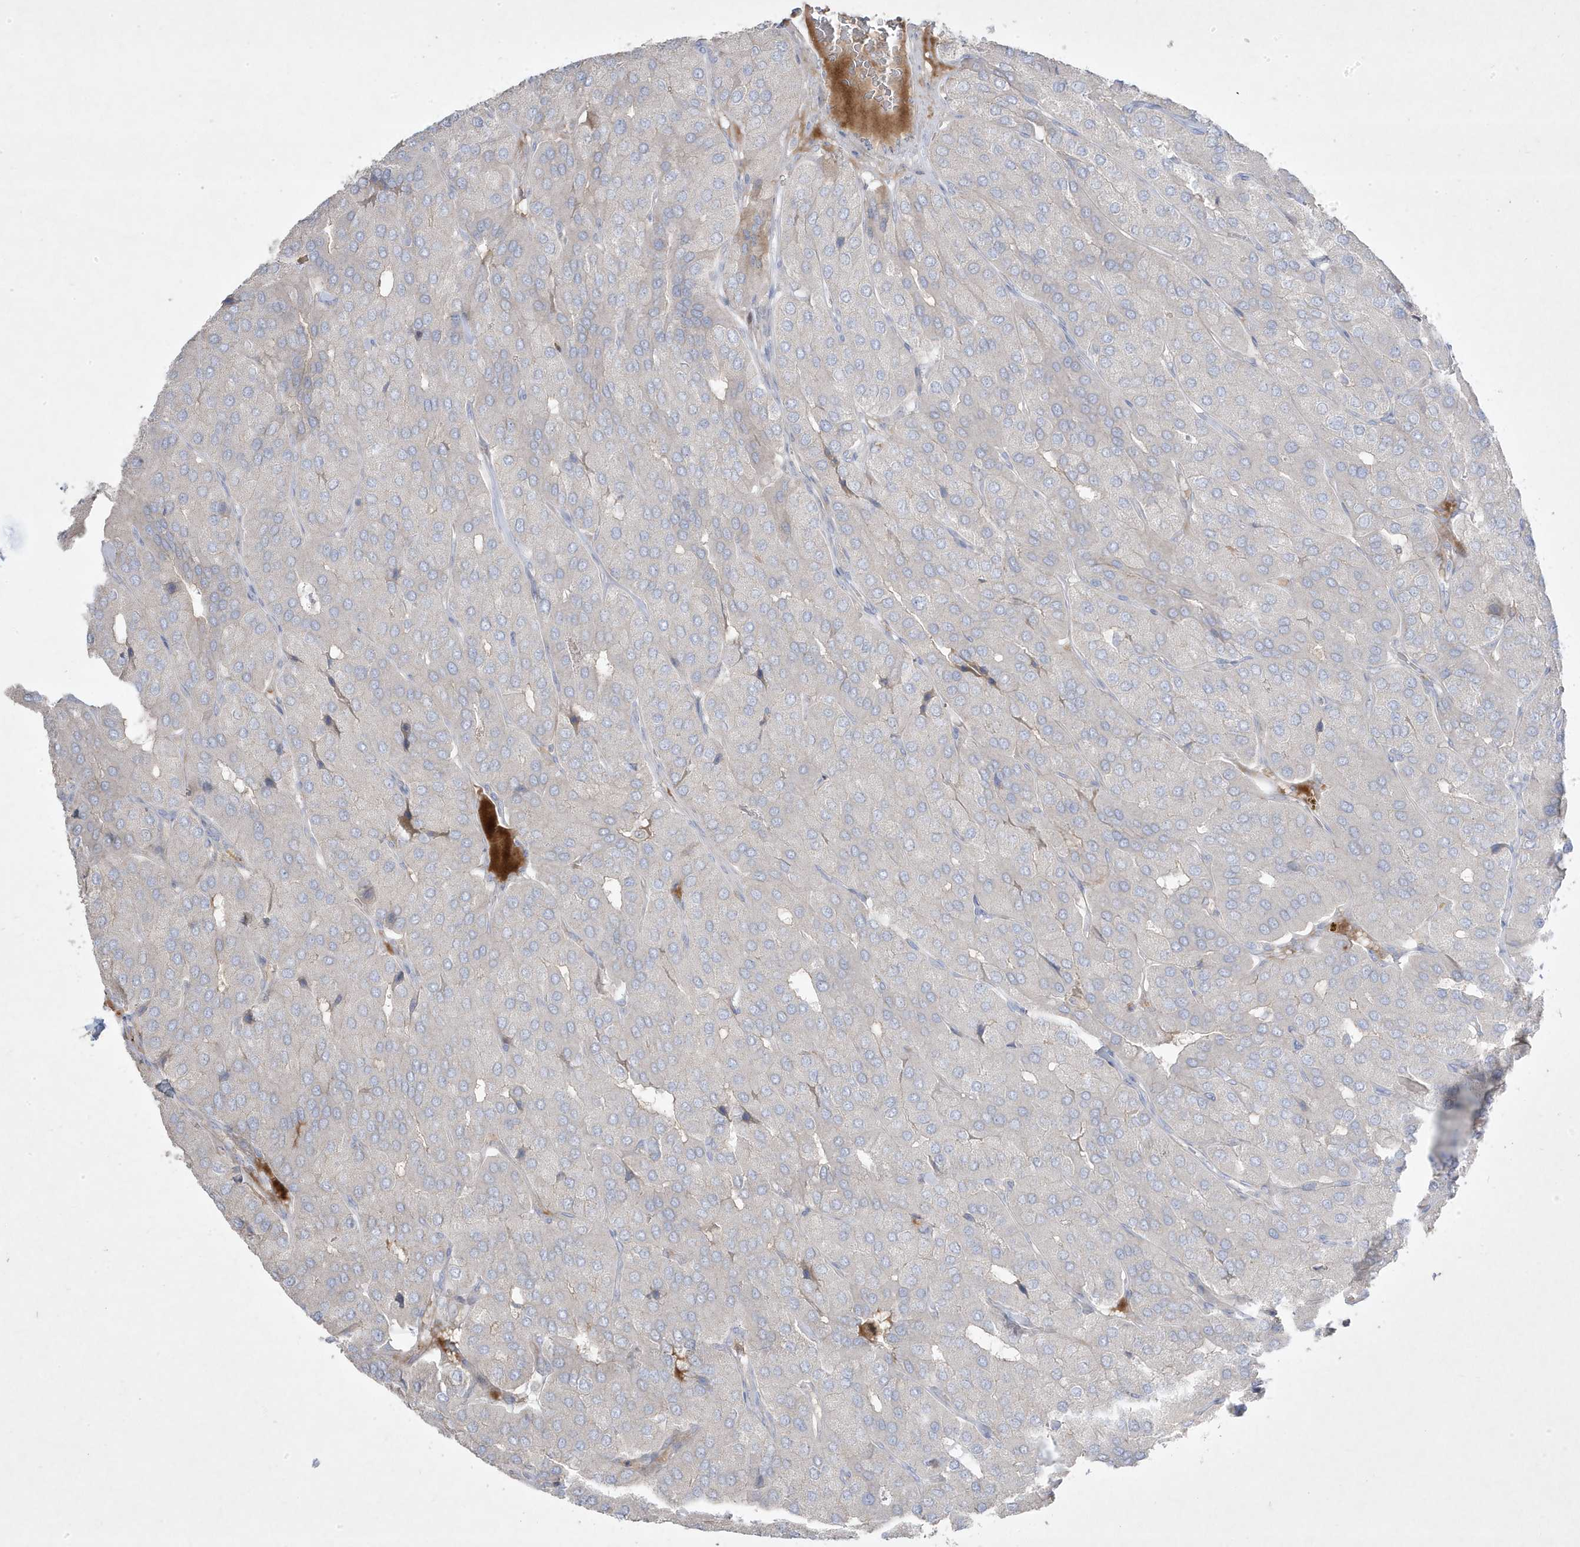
{"staining": {"intensity": "negative", "quantity": "none", "location": "none"}, "tissue": "parathyroid gland", "cell_type": "Glandular cells", "image_type": "normal", "snomed": [{"axis": "morphology", "description": "Normal tissue, NOS"}, {"axis": "morphology", "description": "Adenoma, NOS"}, {"axis": "topography", "description": "Parathyroid gland"}], "caption": "The photomicrograph demonstrates no significant positivity in glandular cells of parathyroid gland. (Stains: DAB immunohistochemistry (IHC) with hematoxylin counter stain, Microscopy: brightfield microscopy at high magnification).", "gene": "RGL4", "patient": {"sex": "female", "age": 86}}